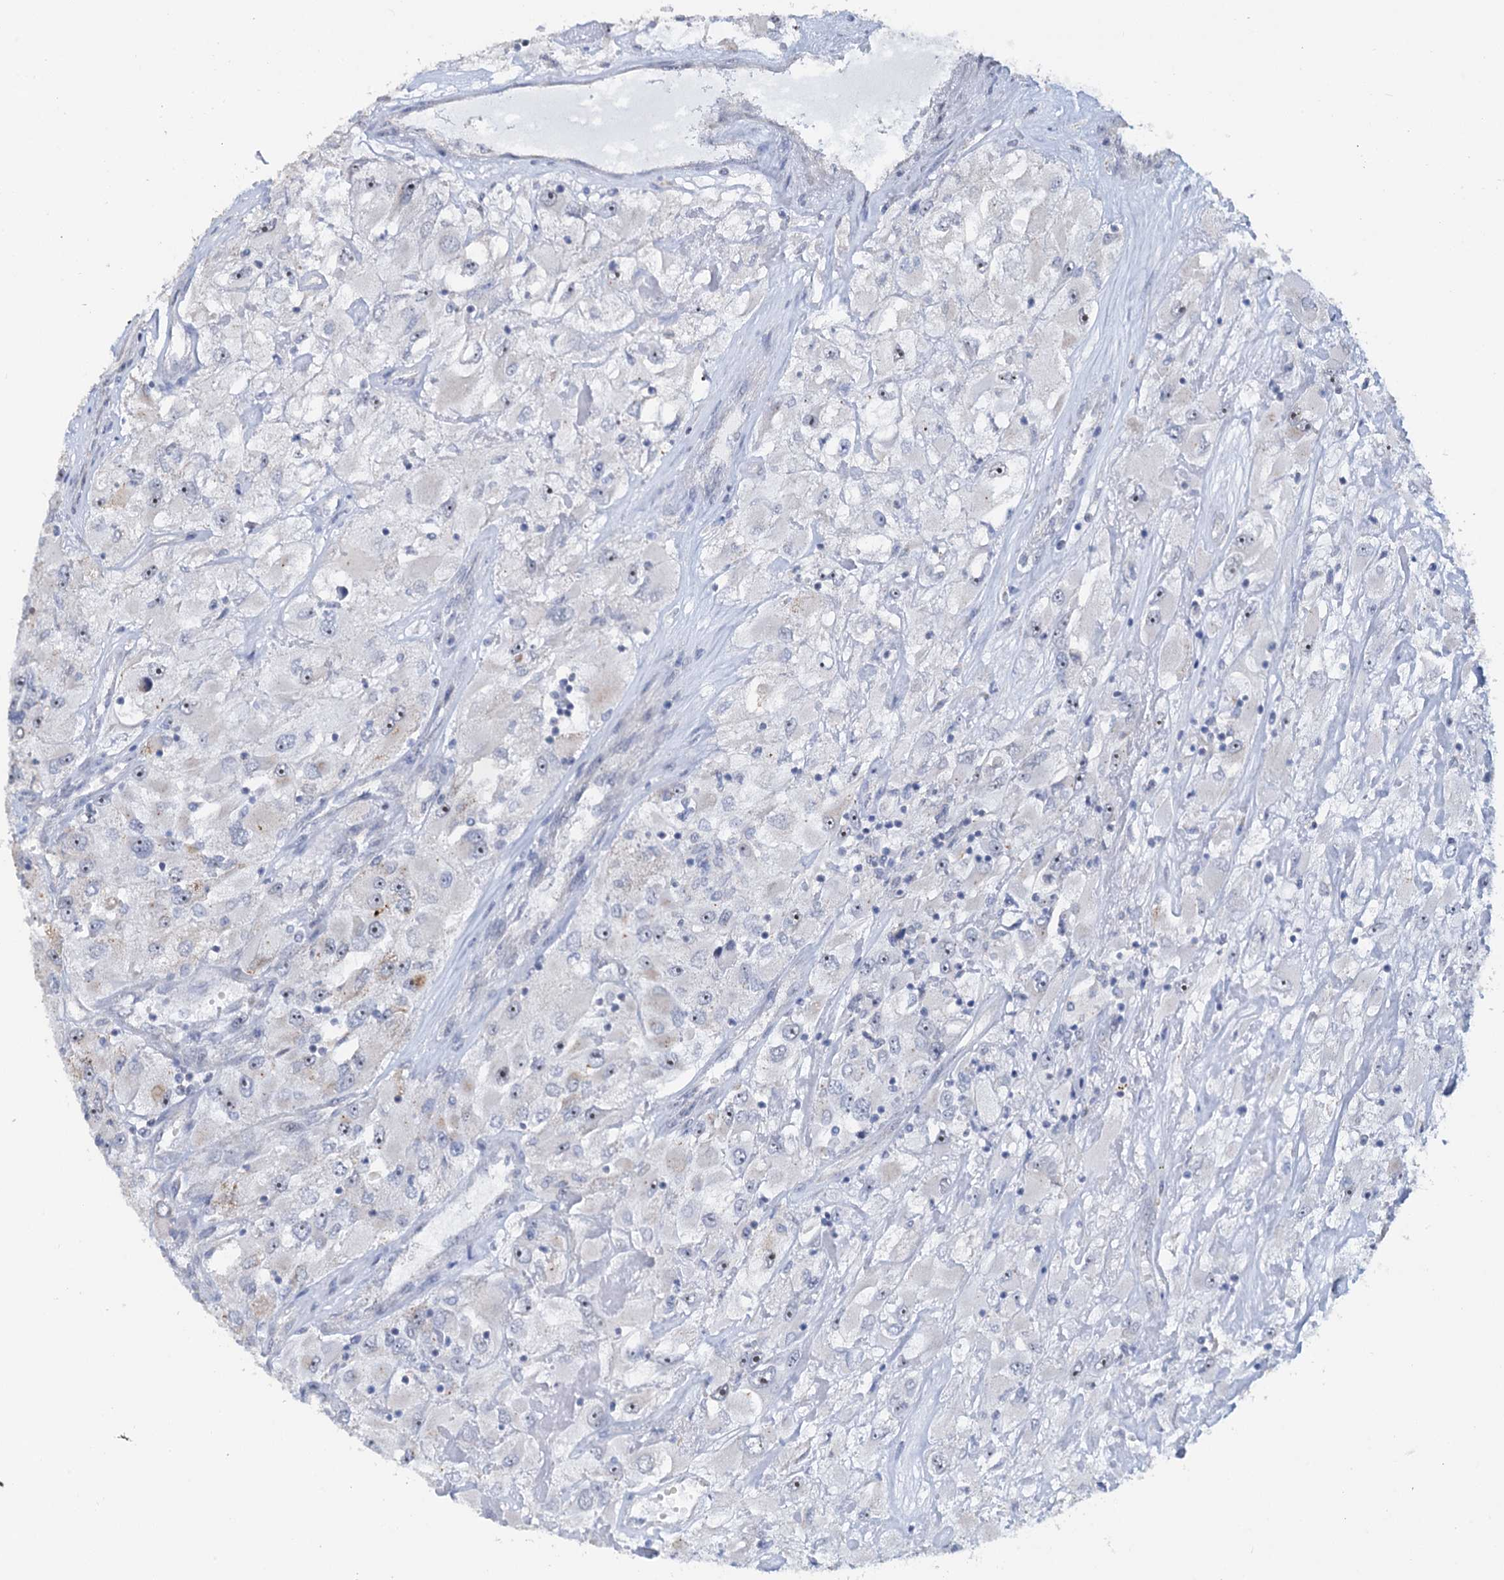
{"staining": {"intensity": "moderate", "quantity": "<25%", "location": "nuclear"}, "tissue": "renal cancer", "cell_type": "Tumor cells", "image_type": "cancer", "snomed": [{"axis": "morphology", "description": "Adenocarcinoma, NOS"}, {"axis": "topography", "description": "Kidney"}], "caption": "This is an image of immunohistochemistry (IHC) staining of renal adenocarcinoma, which shows moderate staining in the nuclear of tumor cells.", "gene": "C2CD3", "patient": {"sex": "female", "age": 52}}